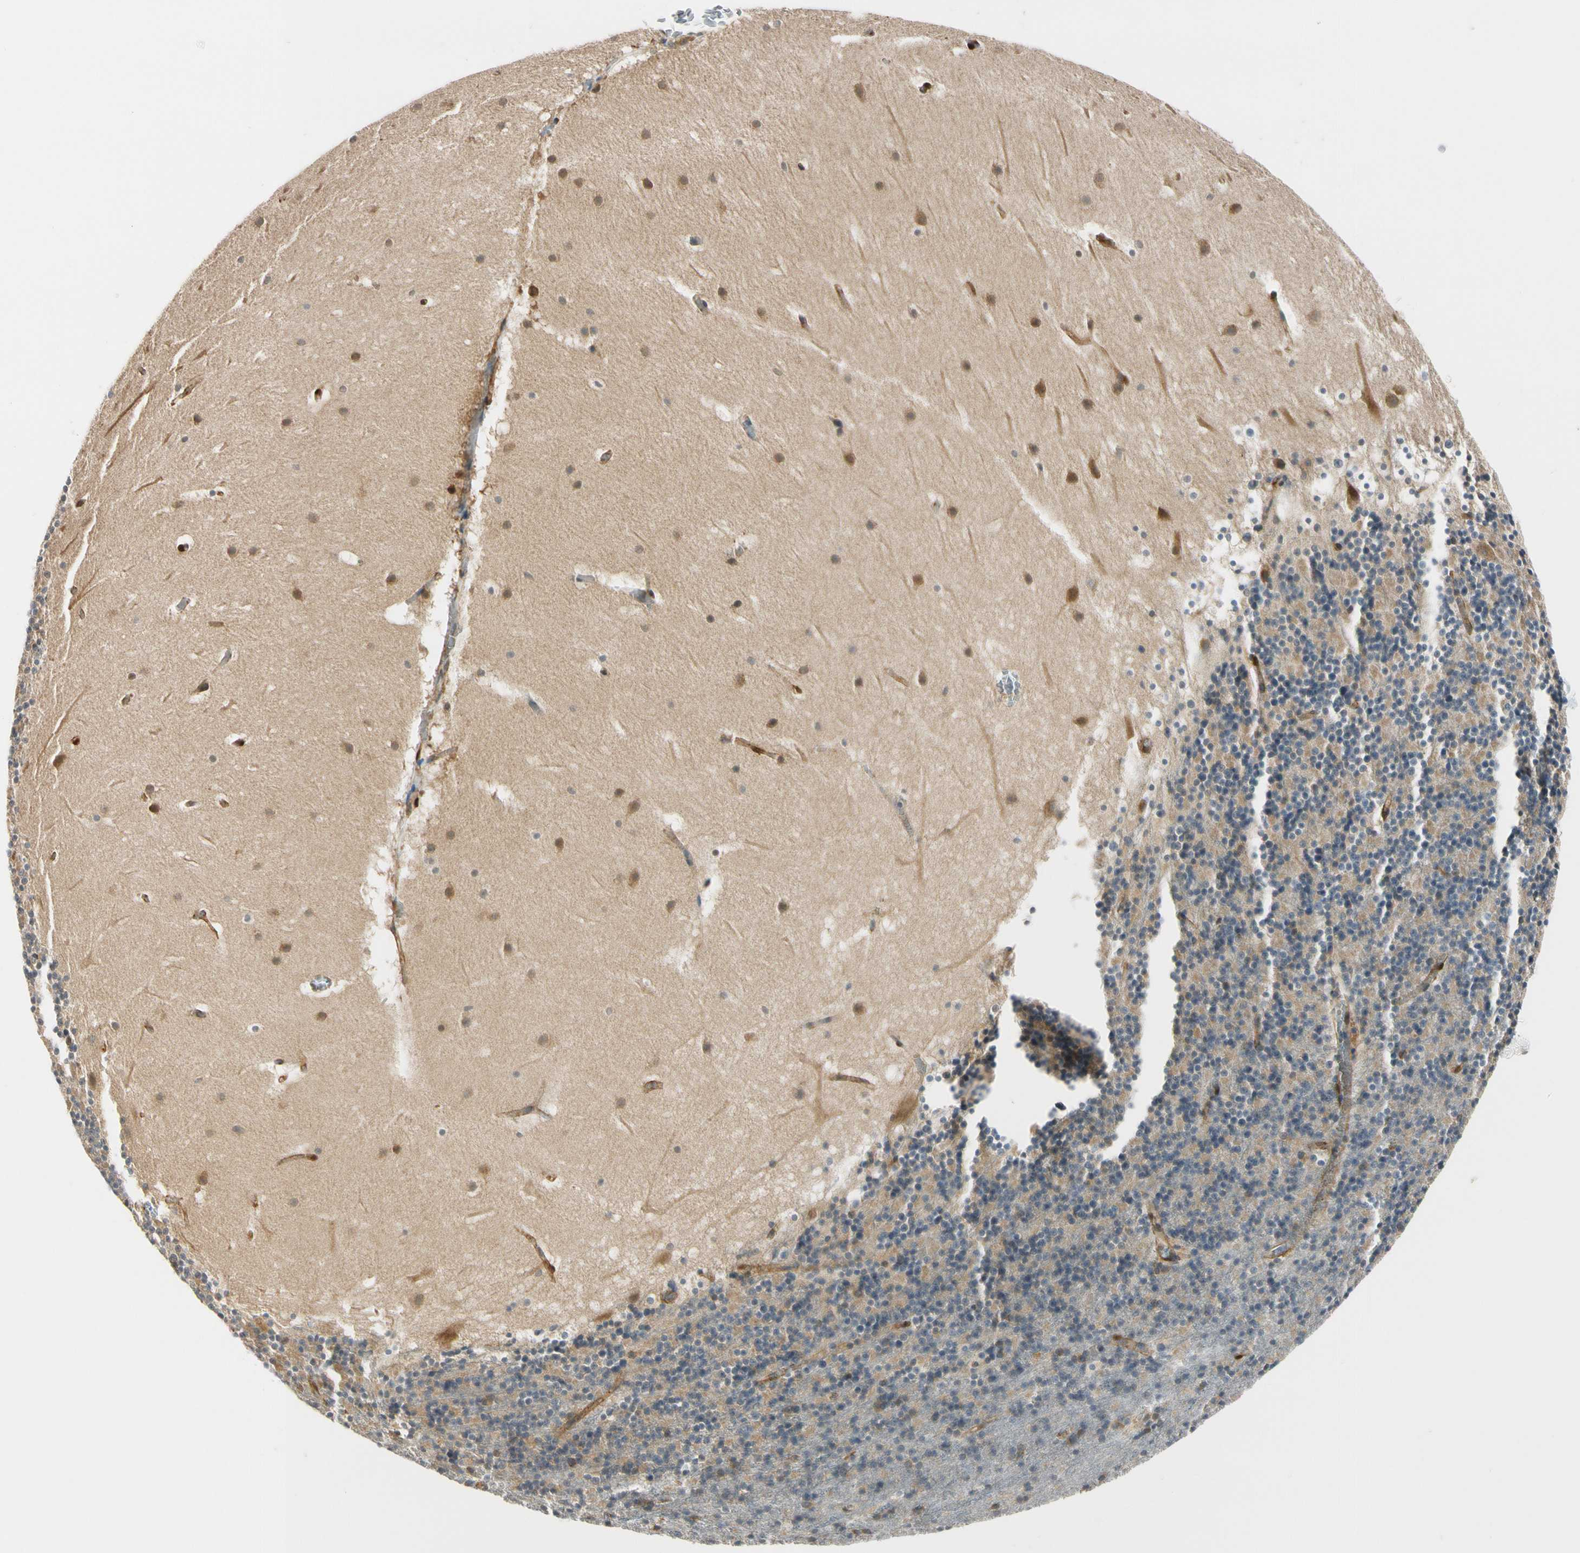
{"staining": {"intensity": "weak", "quantity": "25%-75%", "location": "cytoplasmic/membranous"}, "tissue": "cerebellum", "cell_type": "Cells in granular layer", "image_type": "normal", "snomed": [{"axis": "morphology", "description": "Normal tissue, NOS"}, {"axis": "topography", "description": "Cerebellum"}], "caption": "Cells in granular layer show weak cytoplasmic/membranous expression in about 25%-75% of cells in unremarkable cerebellum. (DAB (3,3'-diaminobenzidine) IHC with brightfield microscopy, high magnification).", "gene": "RASGRF1", "patient": {"sex": "male", "age": 45}}